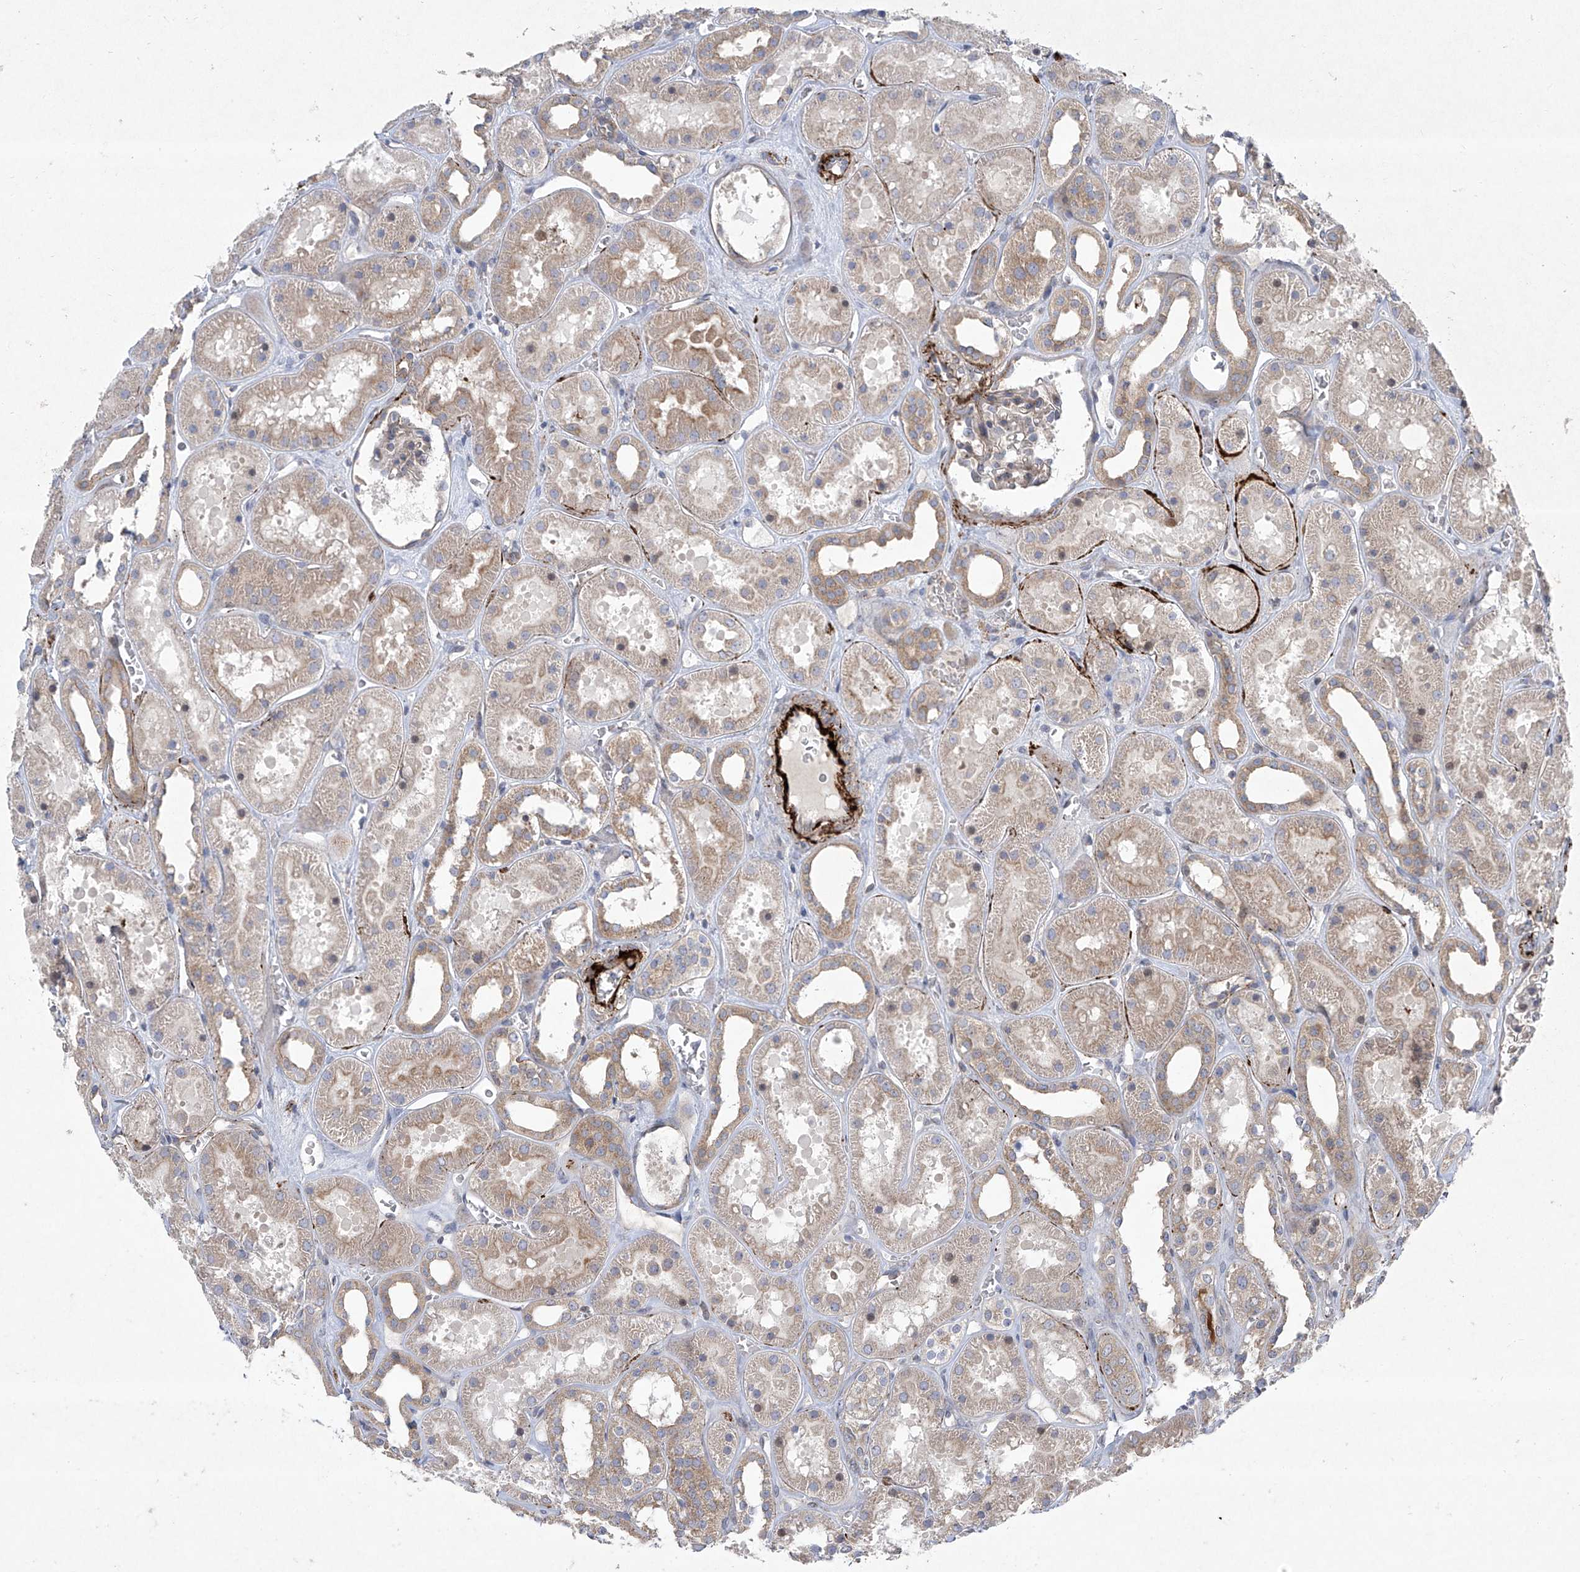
{"staining": {"intensity": "negative", "quantity": "none", "location": "none"}, "tissue": "kidney", "cell_type": "Cells in glomeruli", "image_type": "normal", "snomed": [{"axis": "morphology", "description": "Normal tissue, NOS"}, {"axis": "topography", "description": "Kidney"}], "caption": "A micrograph of kidney stained for a protein displays no brown staining in cells in glomeruli.", "gene": "TJAP1", "patient": {"sex": "female", "age": 41}}